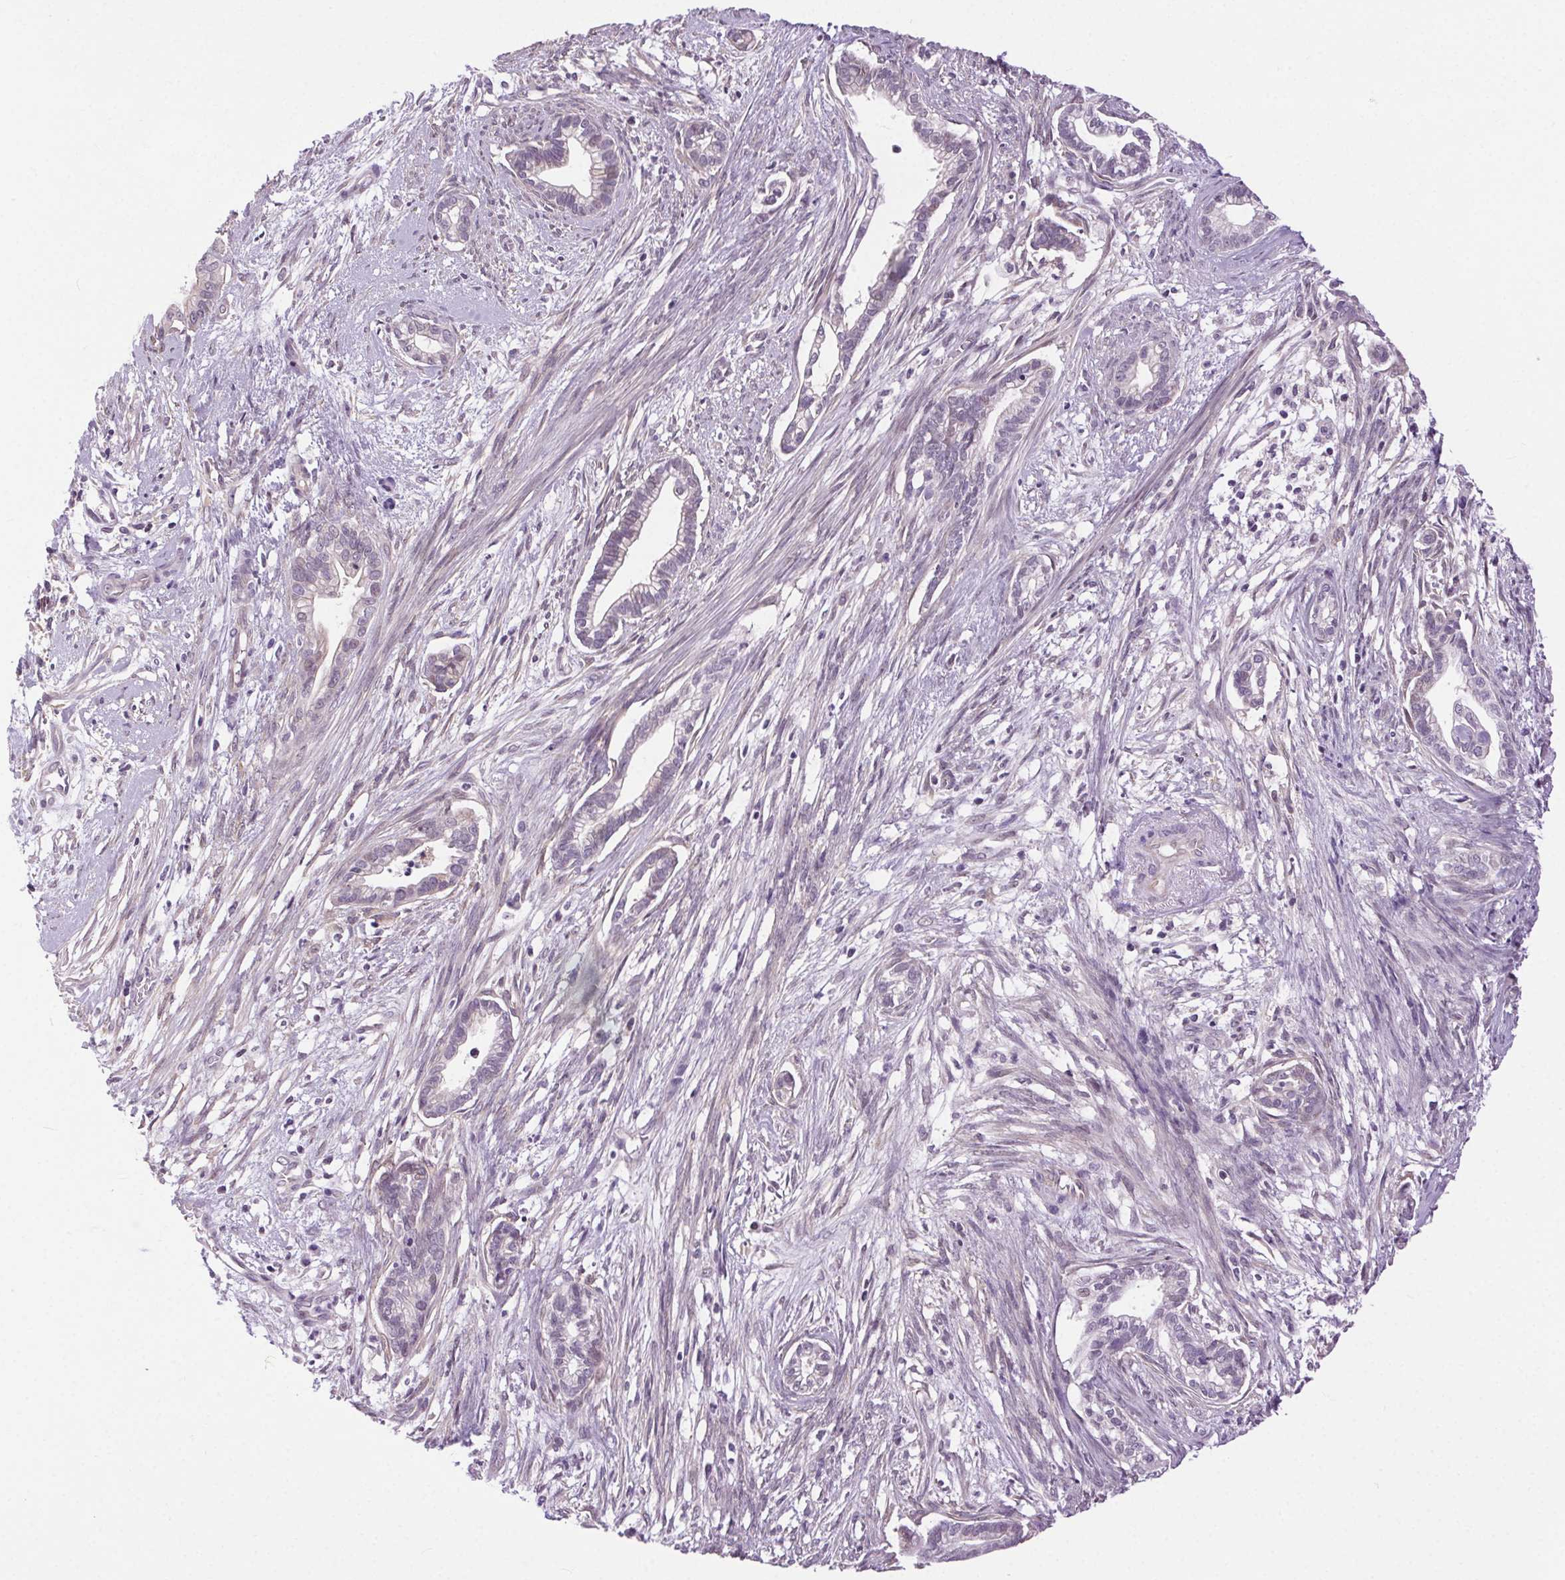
{"staining": {"intensity": "negative", "quantity": "none", "location": "none"}, "tissue": "cervical cancer", "cell_type": "Tumor cells", "image_type": "cancer", "snomed": [{"axis": "morphology", "description": "Adenocarcinoma, NOS"}, {"axis": "topography", "description": "Cervix"}], "caption": "Cervical cancer stained for a protein using immunohistochemistry (IHC) shows no expression tumor cells.", "gene": "SYT11", "patient": {"sex": "female", "age": 62}}